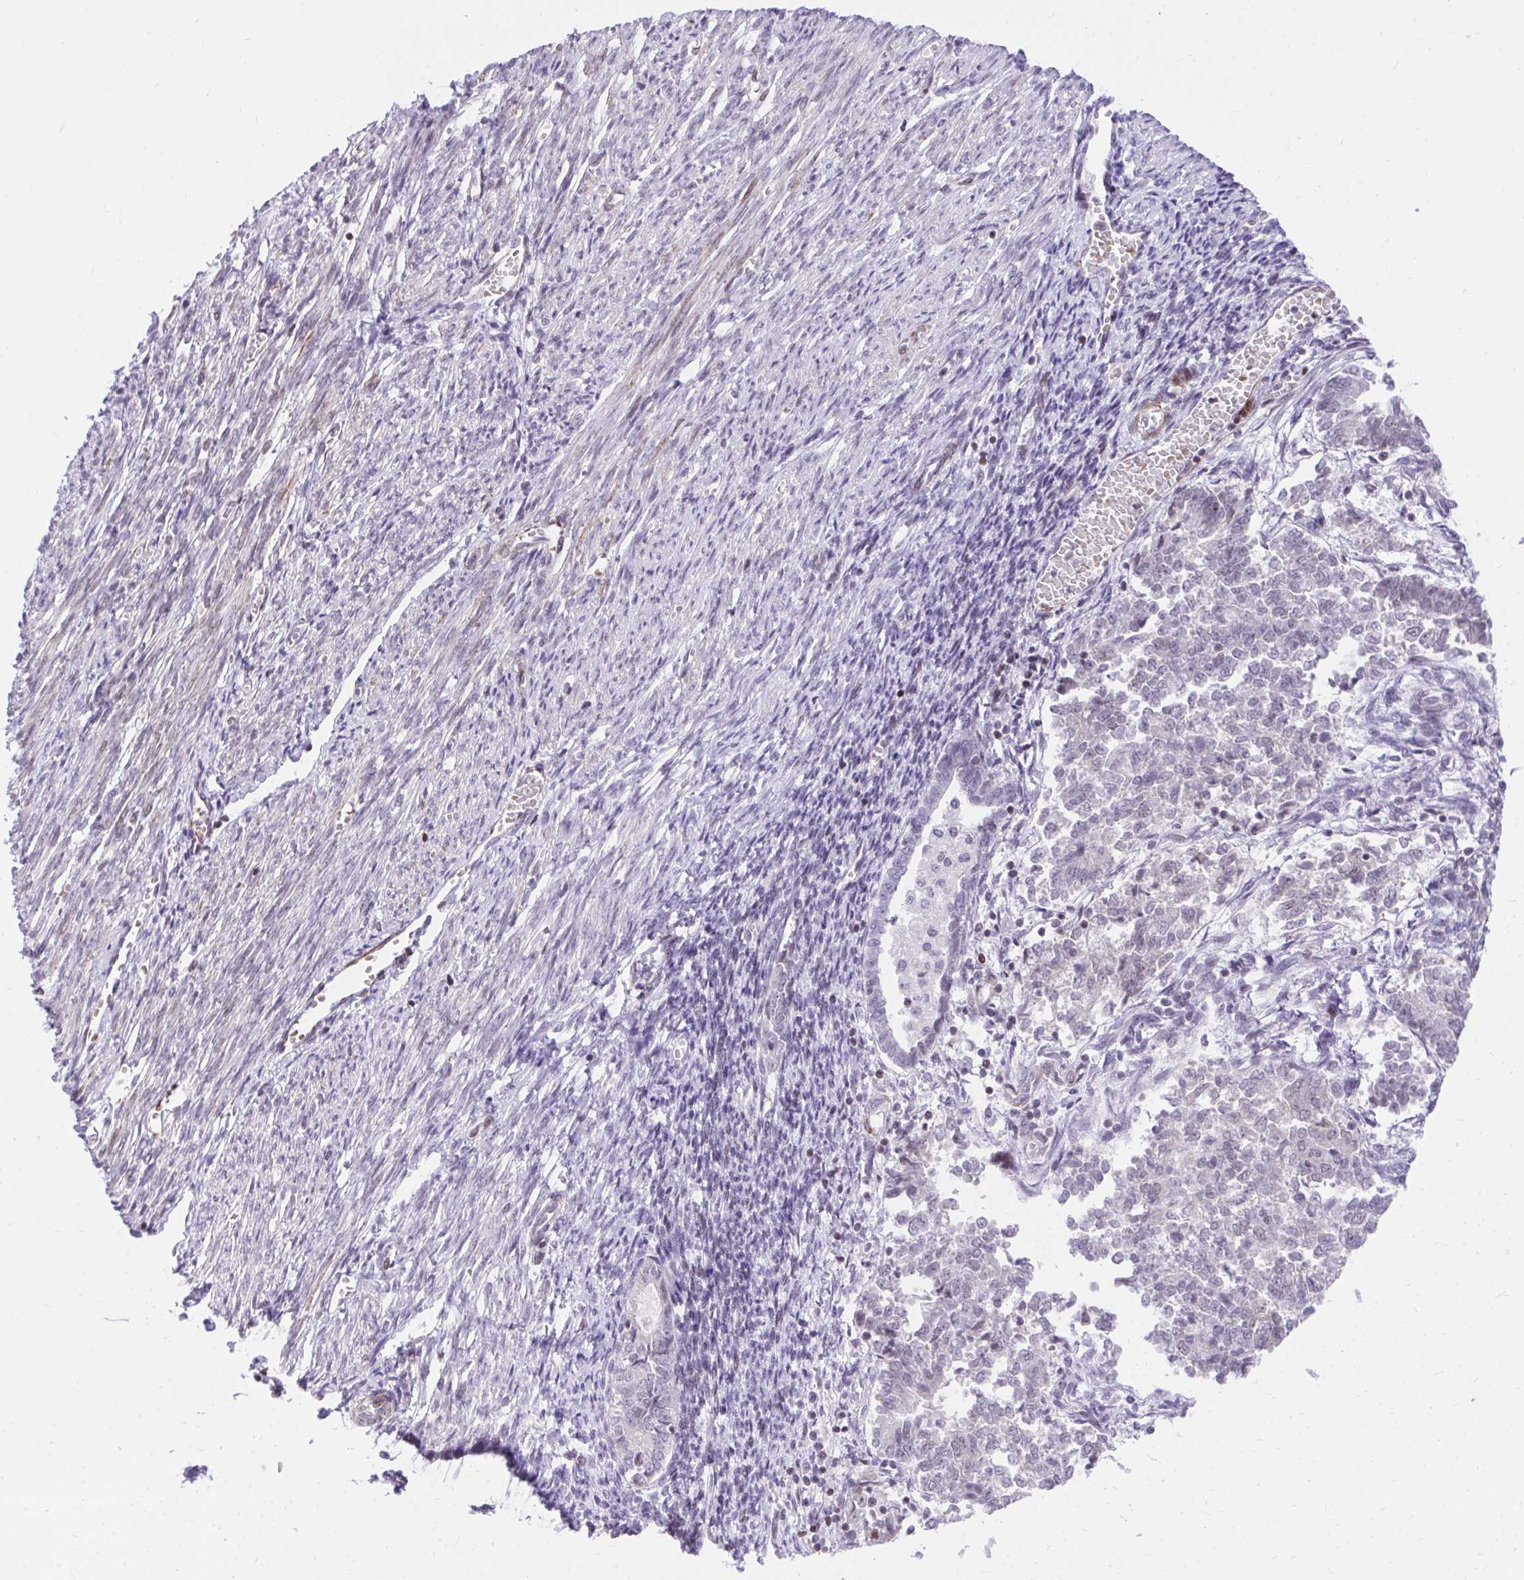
{"staining": {"intensity": "negative", "quantity": "none", "location": "none"}, "tissue": "endometrial cancer", "cell_type": "Tumor cells", "image_type": "cancer", "snomed": [{"axis": "morphology", "description": "Adenocarcinoma, NOS"}, {"axis": "topography", "description": "Endometrium"}], "caption": "This is an IHC photomicrograph of endometrial adenocarcinoma. There is no positivity in tumor cells.", "gene": "KCNN4", "patient": {"sex": "female", "age": 65}}